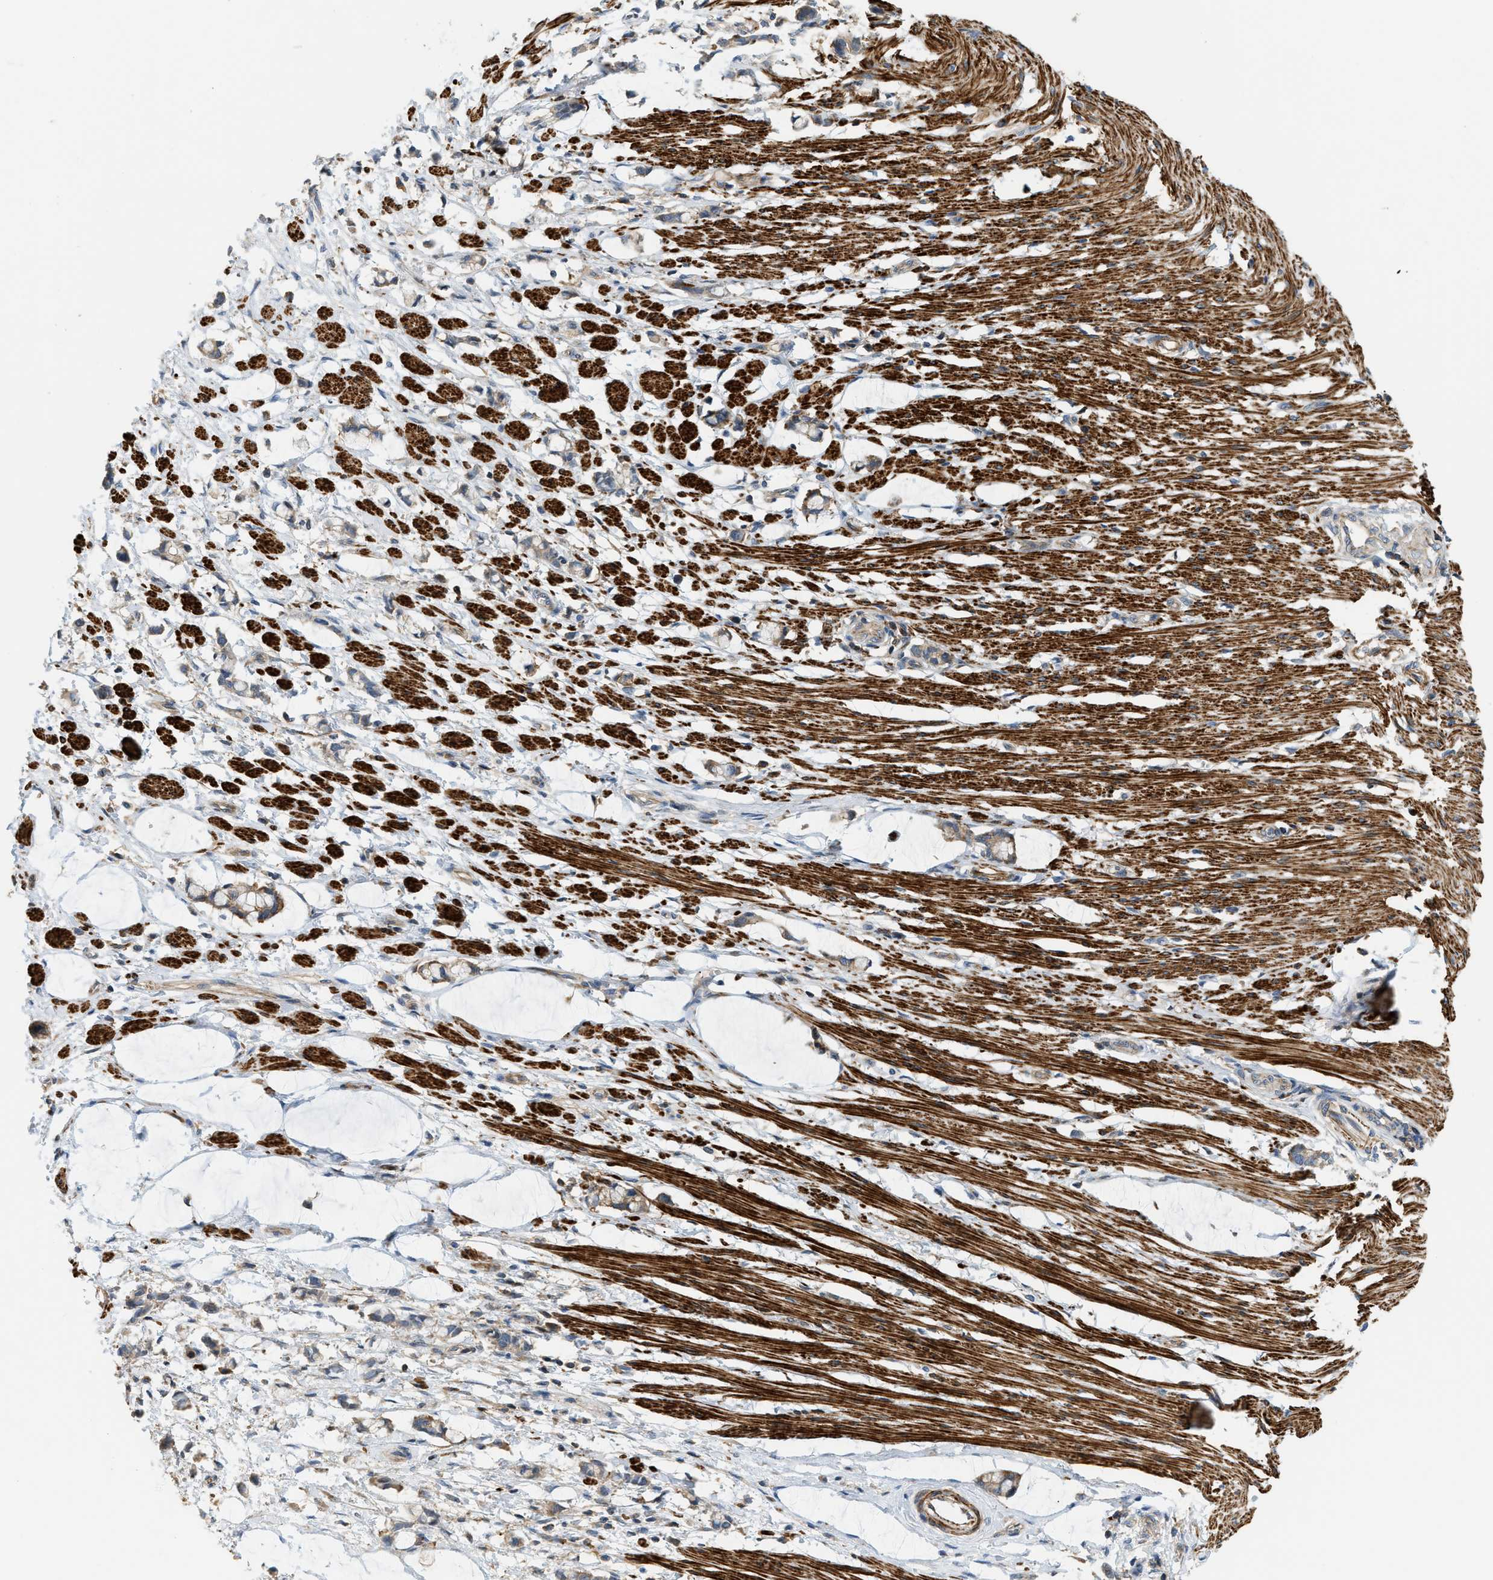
{"staining": {"intensity": "strong", "quantity": ">75%", "location": "cytoplasmic/membranous"}, "tissue": "smooth muscle", "cell_type": "Smooth muscle cells", "image_type": "normal", "snomed": [{"axis": "morphology", "description": "Normal tissue, NOS"}, {"axis": "morphology", "description": "Adenocarcinoma, NOS"}, {"axis": "topography", "description": "Smooth muscle"}, {"axis": "topography", "description": "Colon"}], "caption": "A photomicrograph of human smooth muscle stained for a protein reveals strong cytoplasmic/membranous brown staining in smooth muscle cells. The staining is performed using DAB (3,3'-diaminobenzidine) brown chromogen to label protein expression. The nuclei are counter-stained blue using hematoxylin.", "gene": "BTN3A2", "patient": {"sex": "male", "age": 14}}